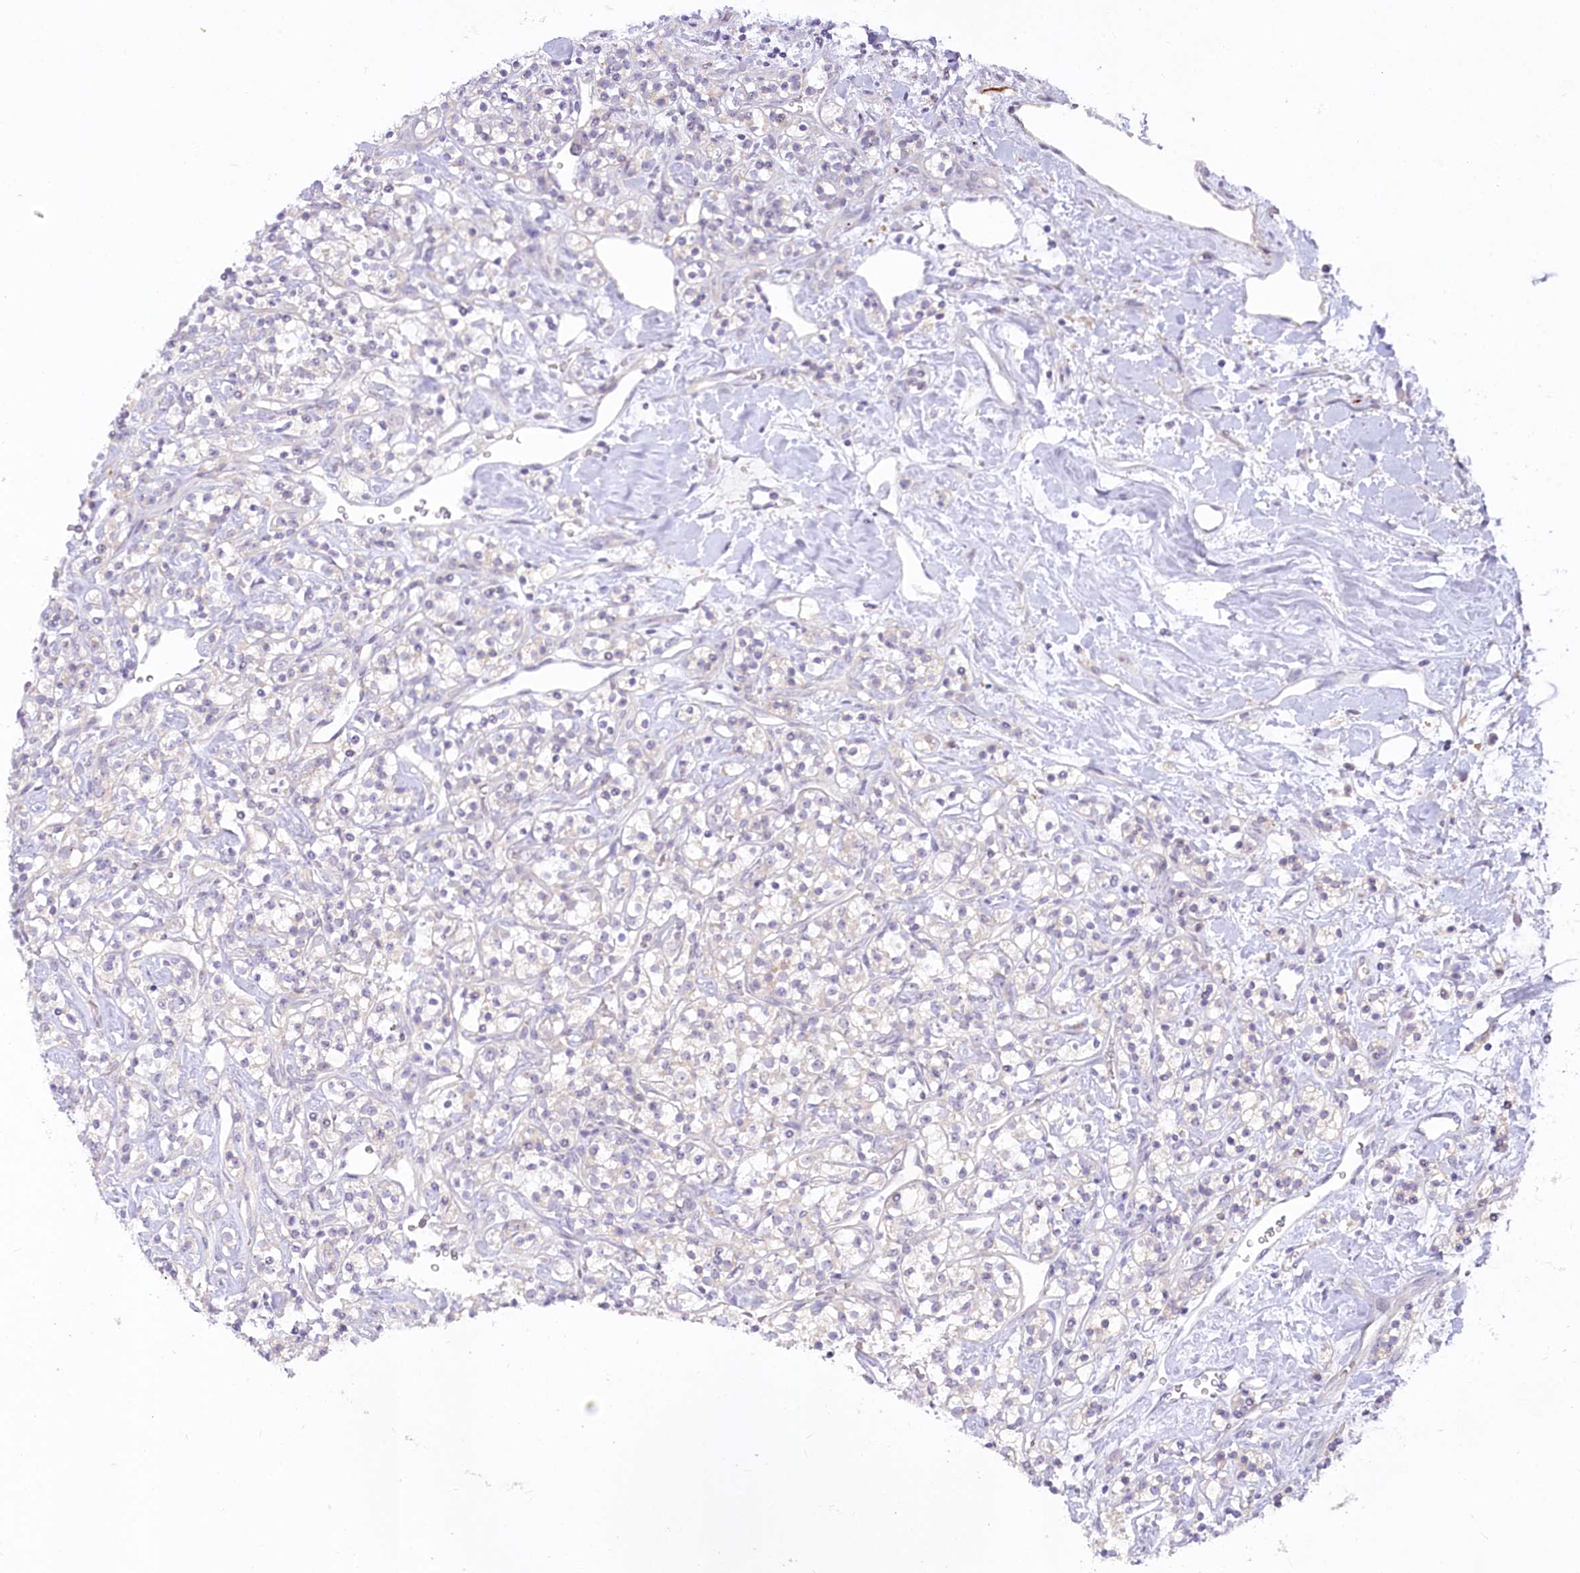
{"staining": {"intensity": "negative", "quantity": "none", "location": "none"}, "tissue": "renal cancer", "cell_type": "Tumor cells", "image_type": "cancer", "snomed": [{"axis": "morphology", "description": "Adenocarcinoma, NOS"}, {"axis": "topography", "description": "Kidney"}], "caption": "A photomicrograph of renal cancer (adenocarcinoma) stained for a protein exhibits no brown staining in tumor cells.", "gene": "EFHC2", "patient": {"sex": "male", "age": 77}}